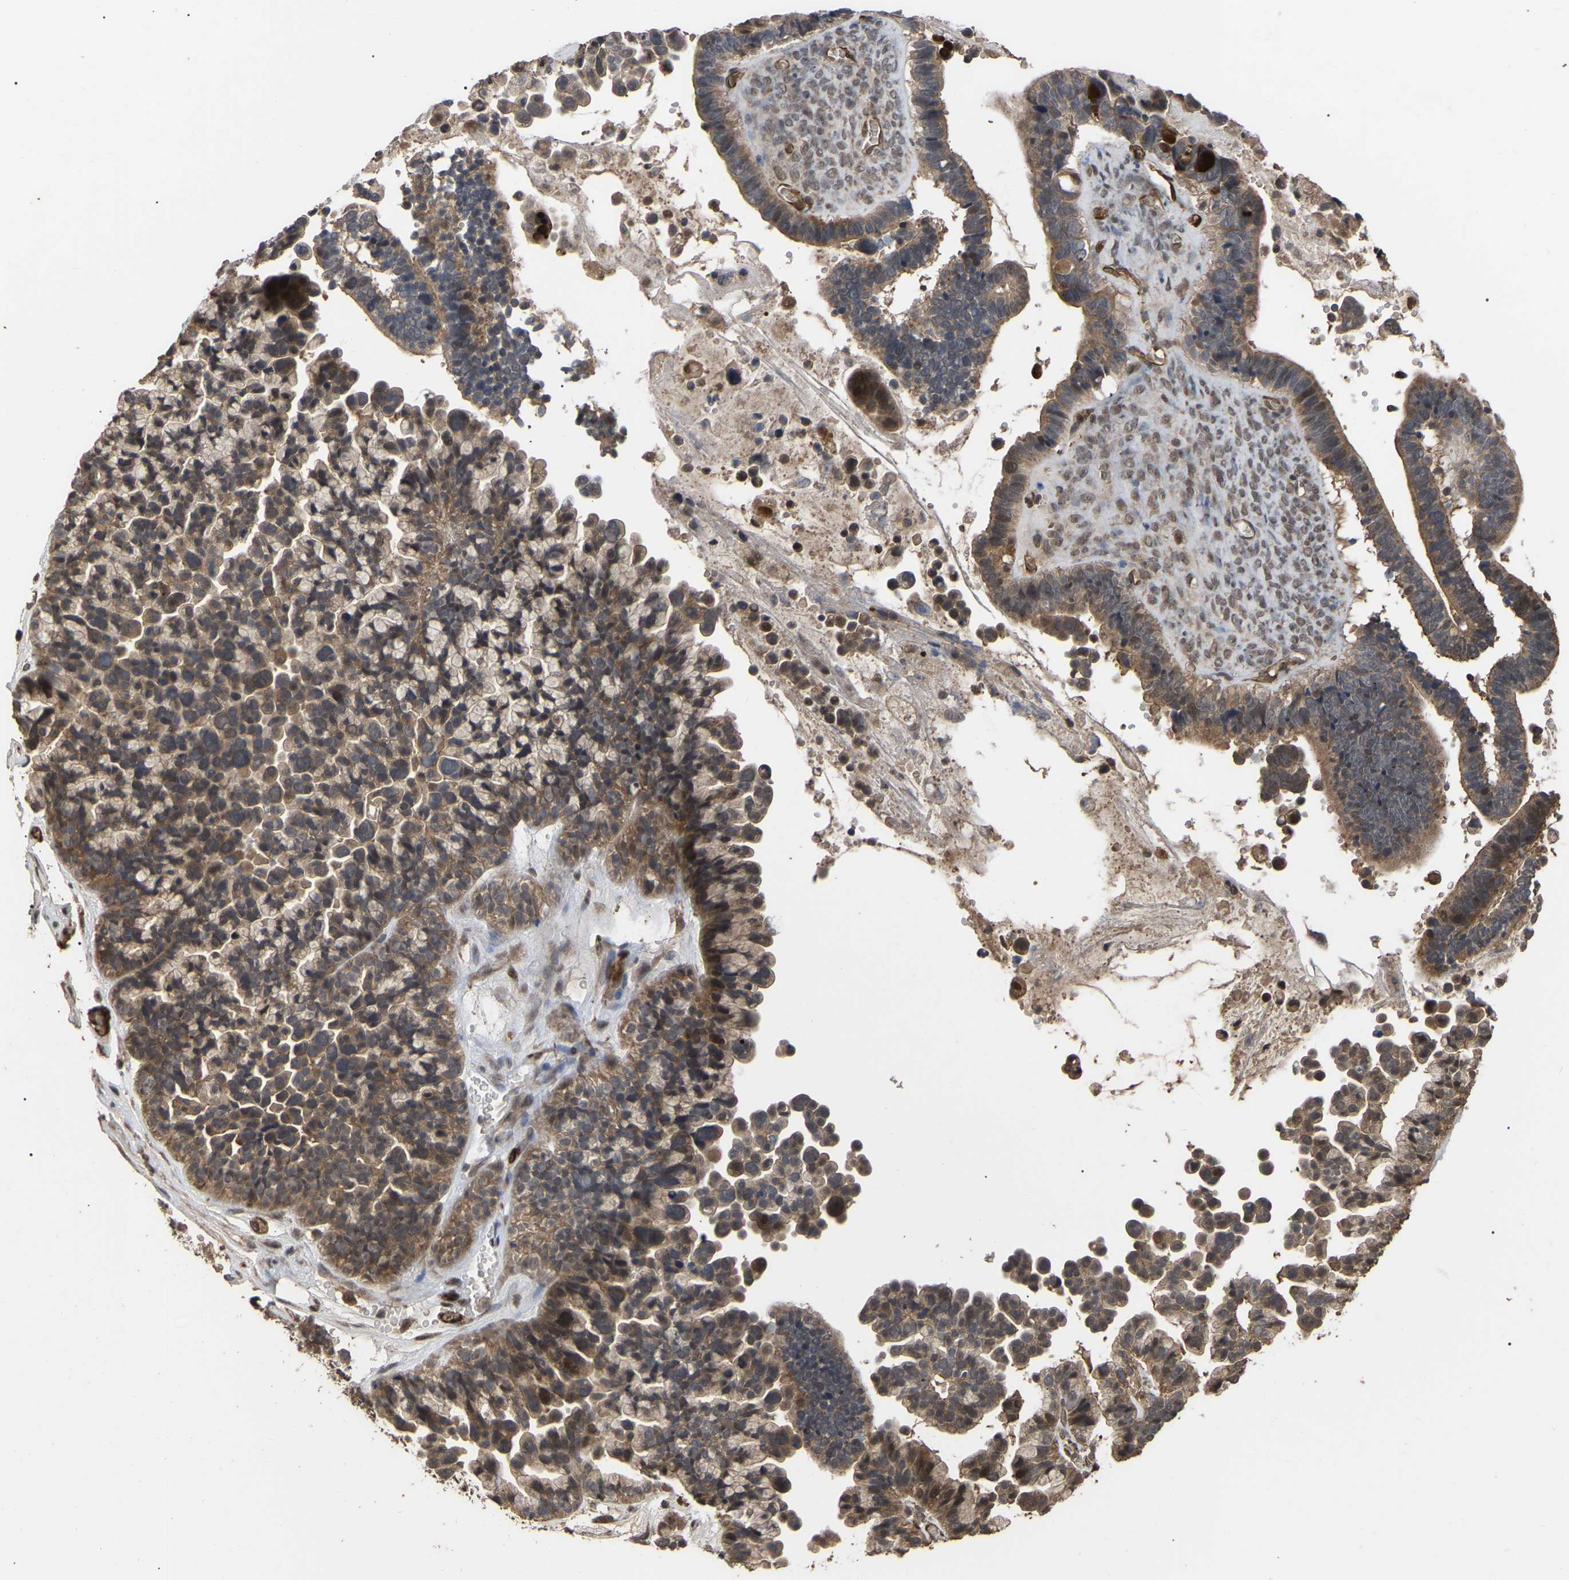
{"staining": {"intensity": "moderate", "quantity": ">75%", "location": "cytoplasmic/membranous"}, "tissue": "ovarian cancer", "cell_type": "Tumor cells", "image_type": "cancer", "snomed": [{"axis": "morphology", "description": "Cystadenocarcinoma, serous, NOS"}, {"axis": "topography", "description": "Ovary"}], "caption": "About >75% of tumor cells in ovarian cancer (serous cystadenocarcinoma) show moderate cytoplasmic/membranous protein expression as visualized by brown immunohistochemical staining.", "gene": "FAM161B", "patient": {"sex": "female", "age": 56}}